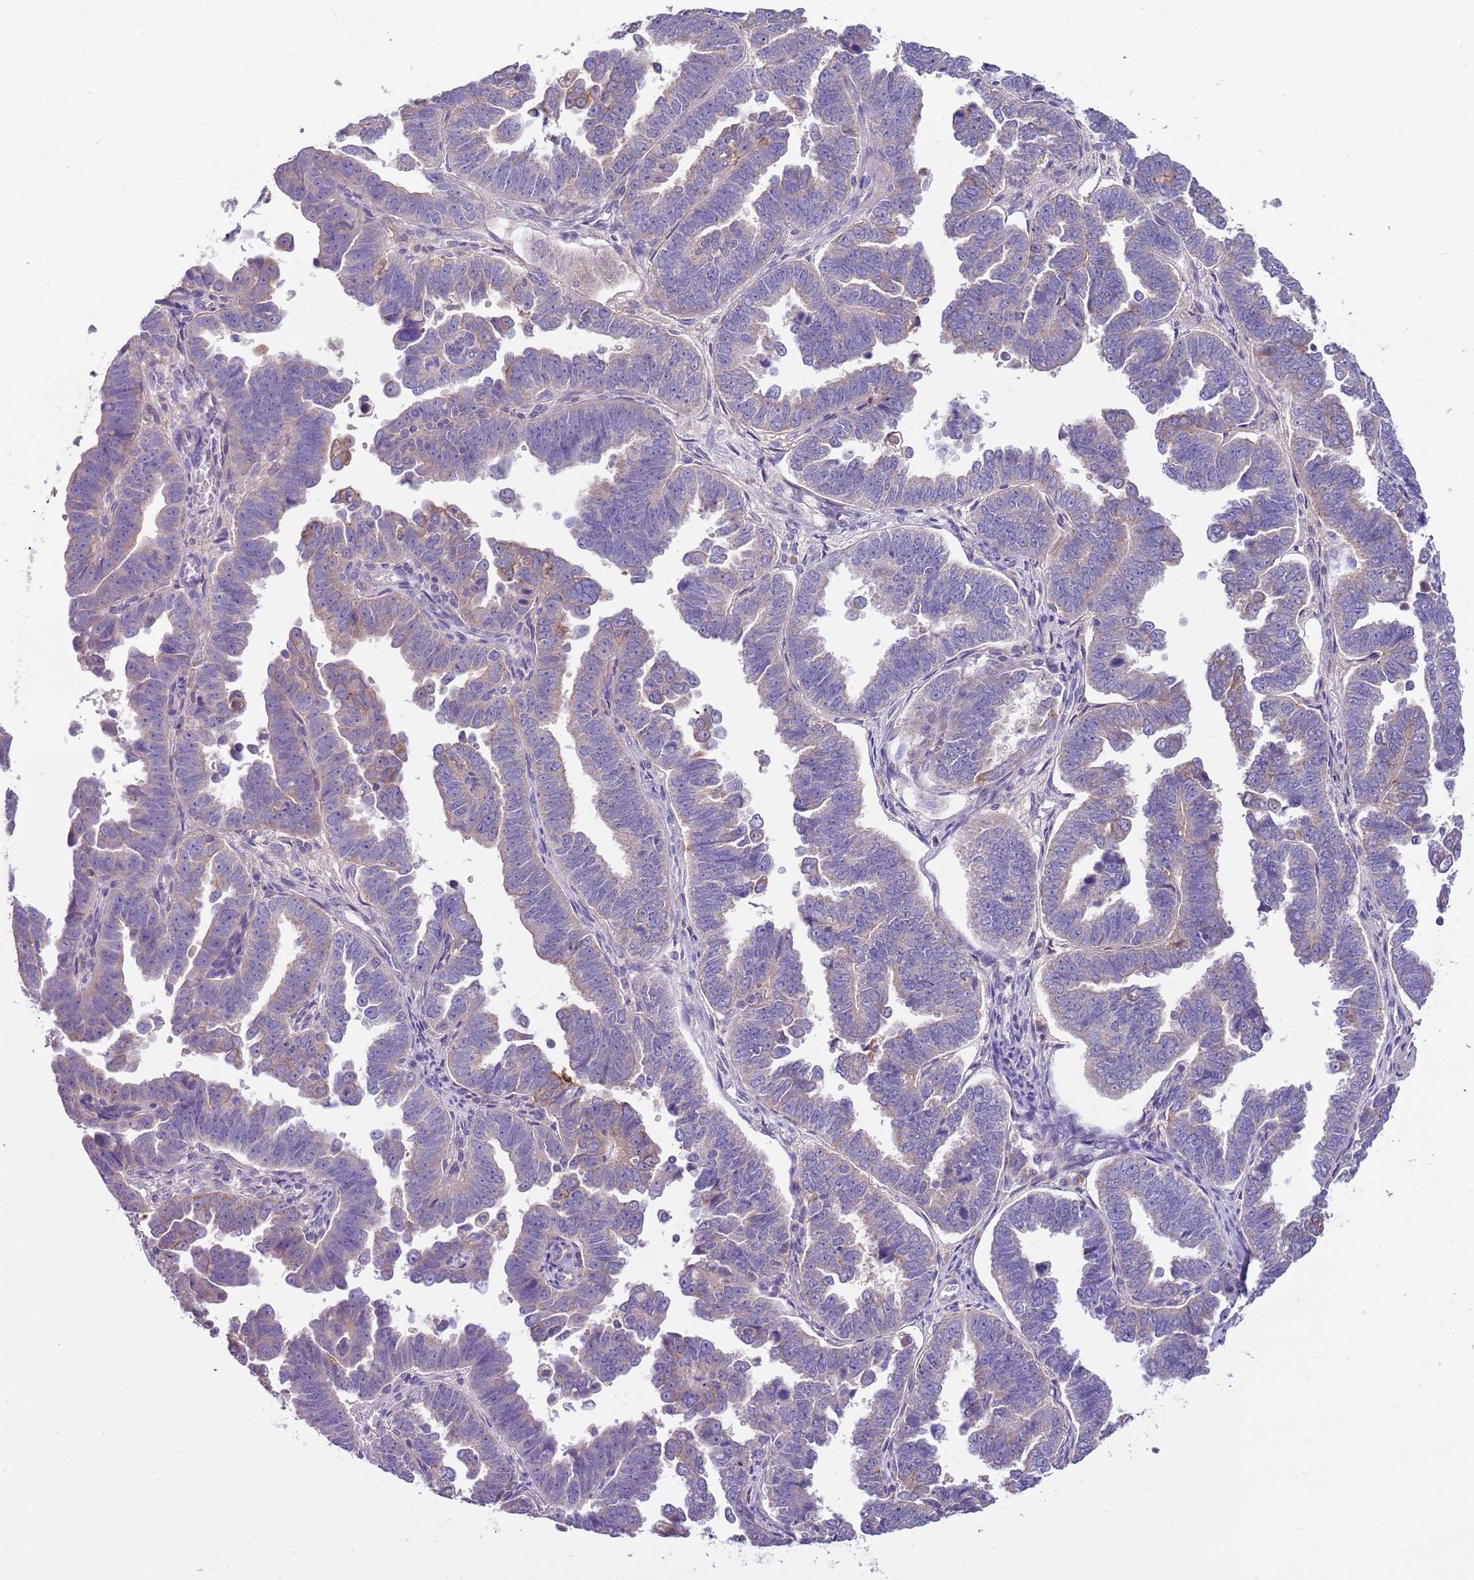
{"staining": {"intensity": "weak", "quantity": "<25%", "location": "cytoplasmic/membranous"}, "tissue": "endometrial cancer", "cell_type": "Tumor cells", "image_type": "cancer", "snomed": [{"axis": "morphology", "description": "Adenocarcinoma, NOS"}, {"axis": "topography", "description": "Endometrium"}], "caption": "An image of human endometrial adenocarcinoma is negative for staining in tumor cells. (Stains: DAB immunohistochemistry (IHC) with hematoxylin counter stain, Microscopy: brightfield microscopy at high magnification).", "gene": "HES3", "patient": {"sex": "female", "age": 75}}